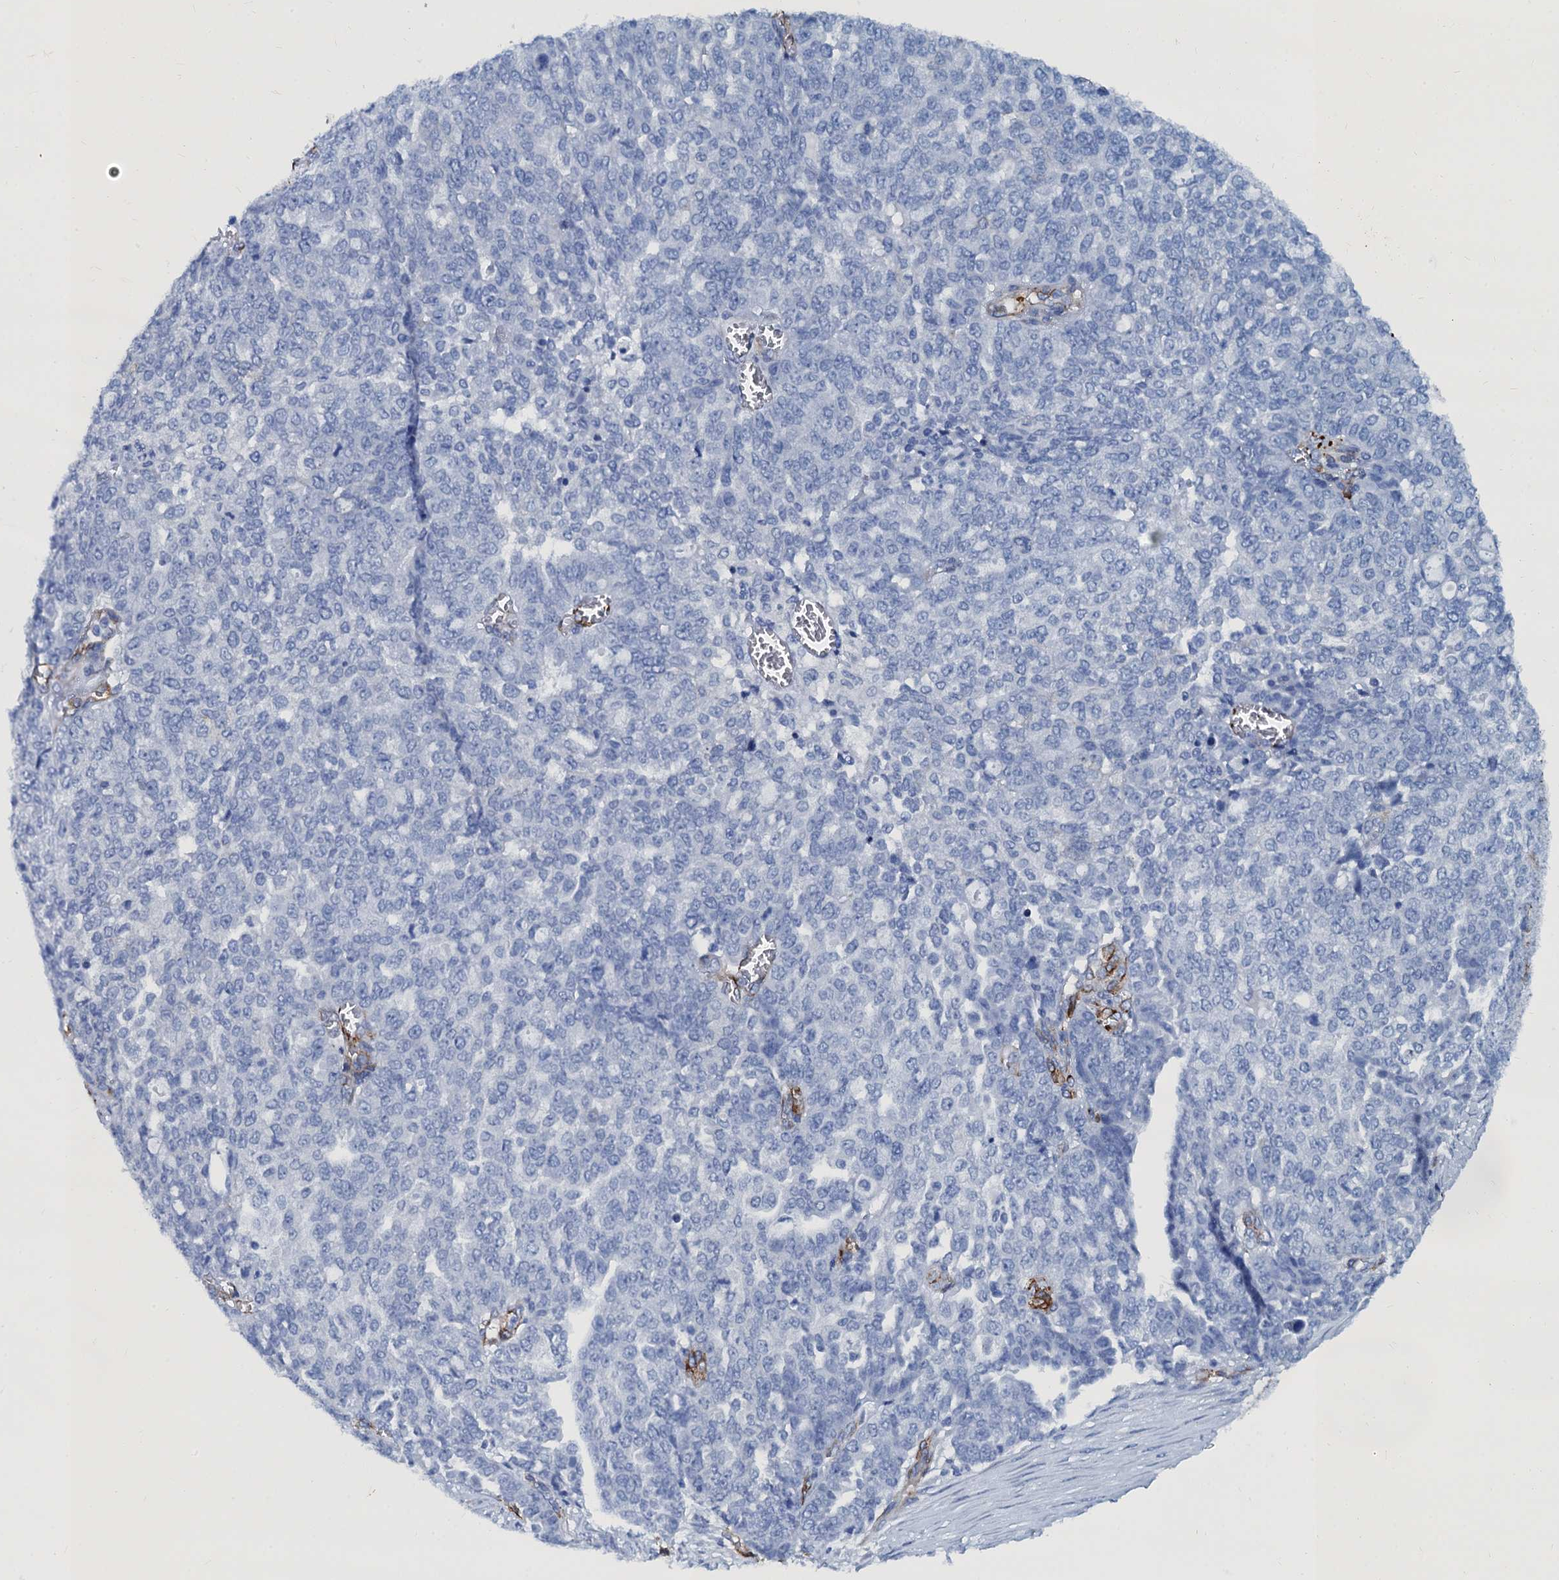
{"staining": {"intensity": "negative", "quantity": "none", "location": "none"}, "tissue": "ovarian cancer", "cell_type": "Tumor cells", "image_type": "cancer", "snomed": [{"axis": "morphology", "description": "Cystadenocarcinoma, serous, NOS"}, {"axis": "topography", "description": "Soft tissue"}, {"axis": "topography", "description": "Ovary"}], "caption": "The micrograph displays no significant positivity in tumor cells of ovarian cancer (serous cystadenocarcinoma).", "gene": "CAVIN2", "patient": {"sex": "female", "age": 57}}